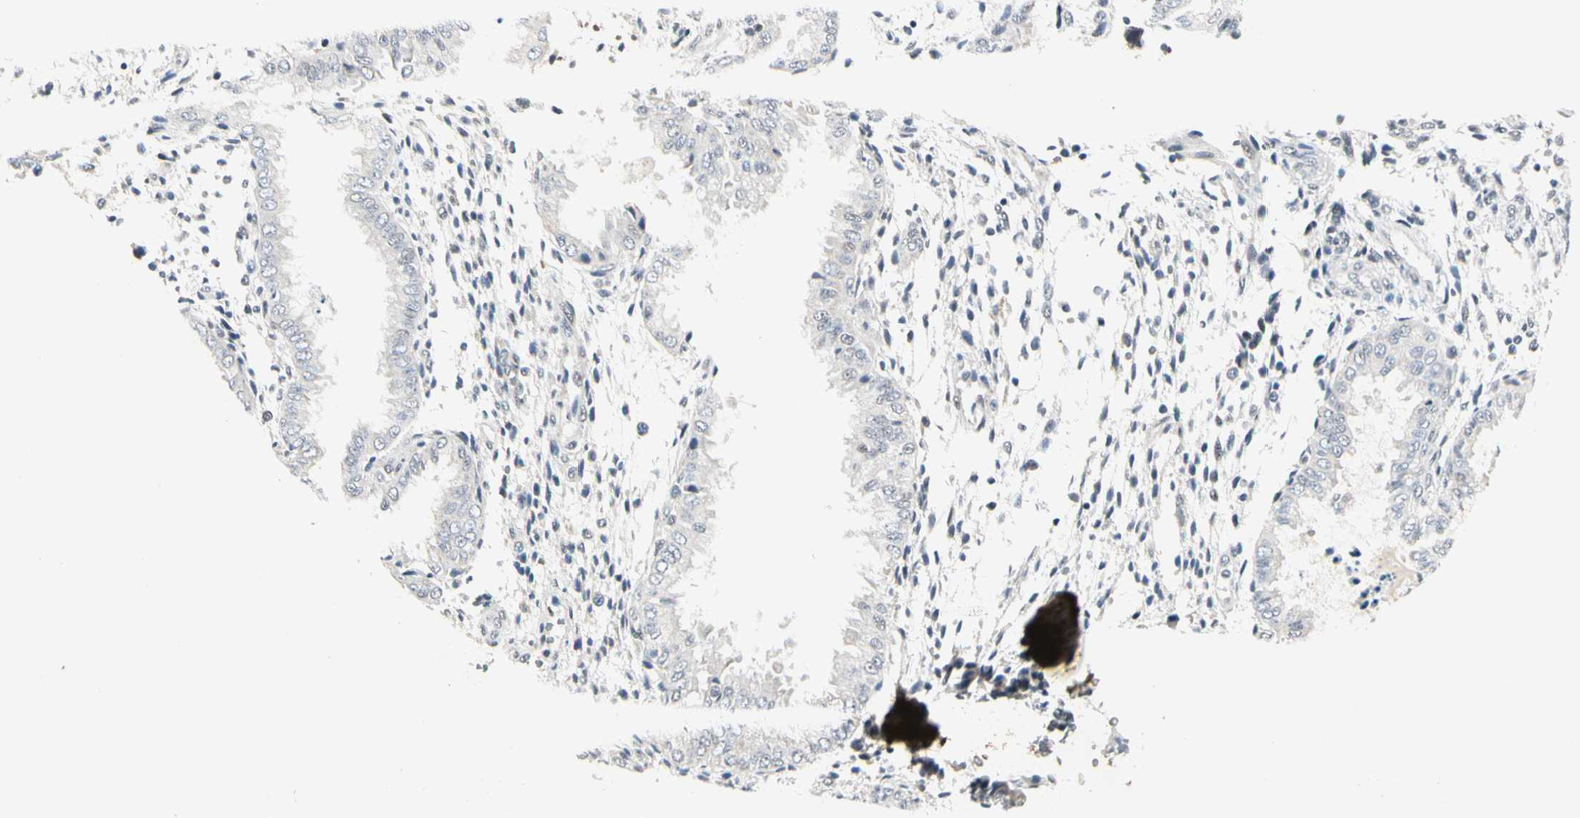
{"staining": {"intensity": "negative", "quantity": "none", "location": "none"}, "tissue": "endometrium", "cell_type": "Cells in endometrial stroma", "image_type": "normal", "snomed": [{"axis": "morphology", "description": "Normal tissue, NOS"}, {"axis": "topography", "description": "Endometrium"}], "caption": "A high-resolution micrograph shows IHC staining of normal endometrium, which shows no significant staining in cells in endometrial stroma.", "gene": "GREM1", "patient": {"sex": "female", "age": 33}}